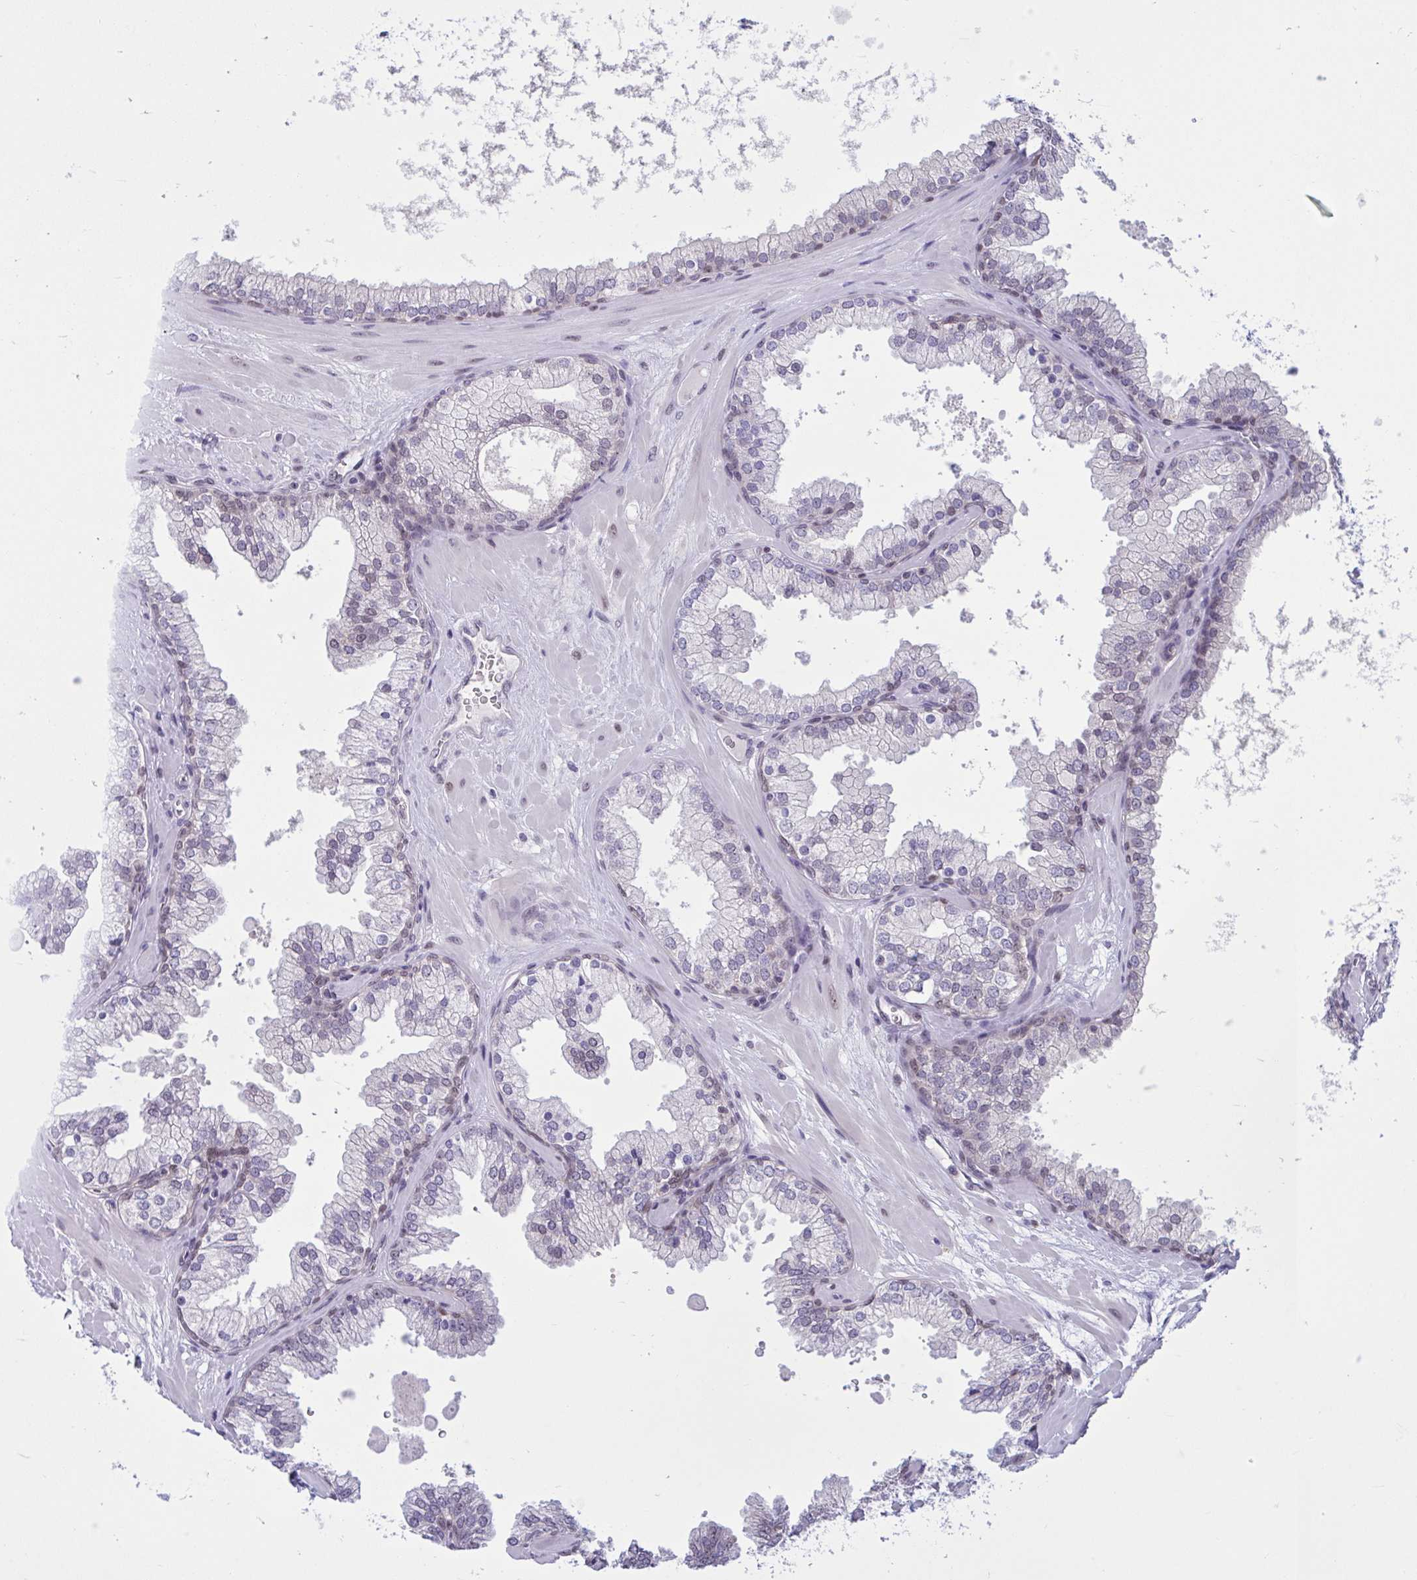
{"staining": {"intensity": "moderate", "quantity": "<25%", "location": "nuclear"}, "tissue": "prostate", "cell_type": "Glandular cells", "image_type": "normal", "snomed": [{"axis": "morphology", "description": "Normal tissue, NOS"}, {"axis": "topography", "description": "Prostate"}, {"axis": "topography", "description": "Peripheral nerve tissue"}], "caption": "Prostate stained for a protein (brown) shows moderate nuclear positive staining in about <25% of glandular cells.", "gene": "RBL1", "patient": {"sex": "male", "age": 61}}